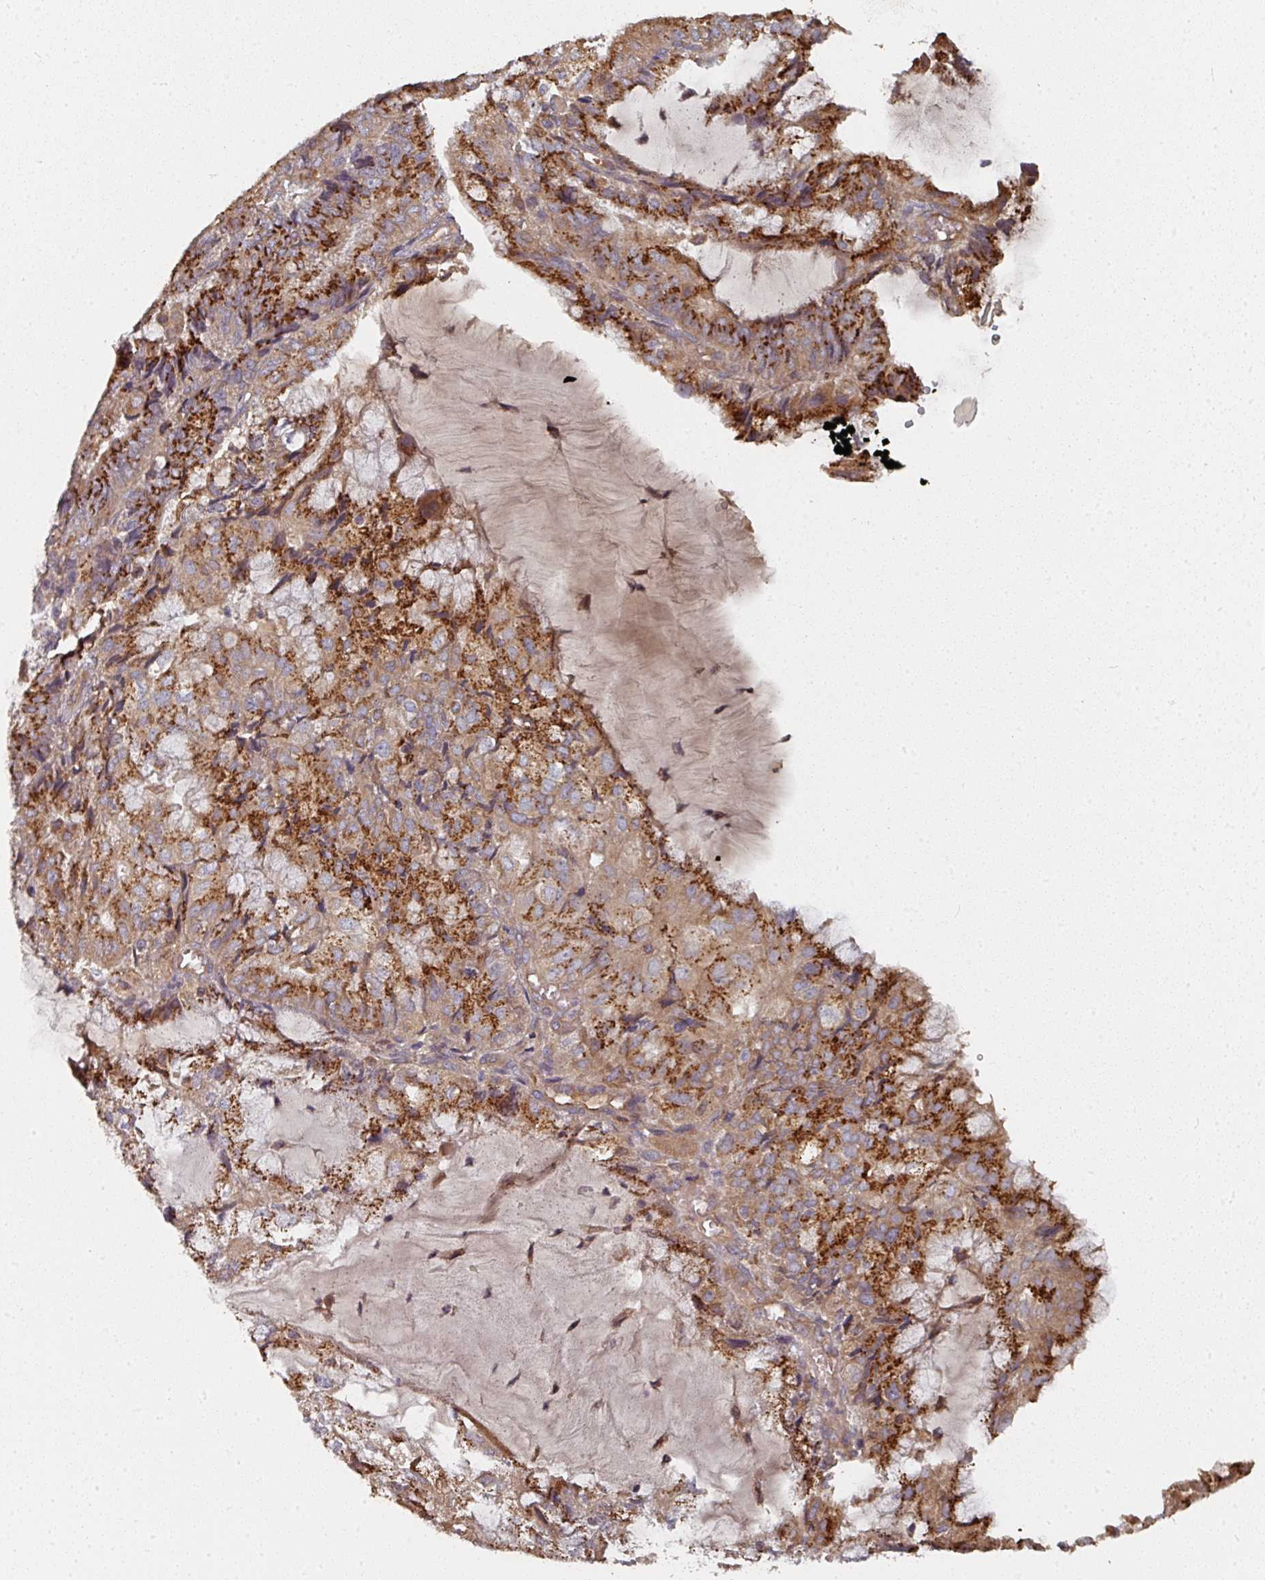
{"staining": {"intensity": "strong", "quantity": ">75%", "location": "cytoplasmic/membranous"}, "tissue": "endometrial cancer", "cell_type": "Tumor cells", "image_type": "cancer", "snomed": [{"axis": "morphology", "description": "Adenocarcinoma, NOS"}, {"axis": "topography", "description": "Endometrium"}], "caption": "Approximately >75% of tumor cells in endometrial adenocarcinoma display strong cytoplasmic/membranous protein expression as visualized by brown immunohistochemical staining.", "gene": "EDEM2", "patient": {"sex": "female", "age": 81}}